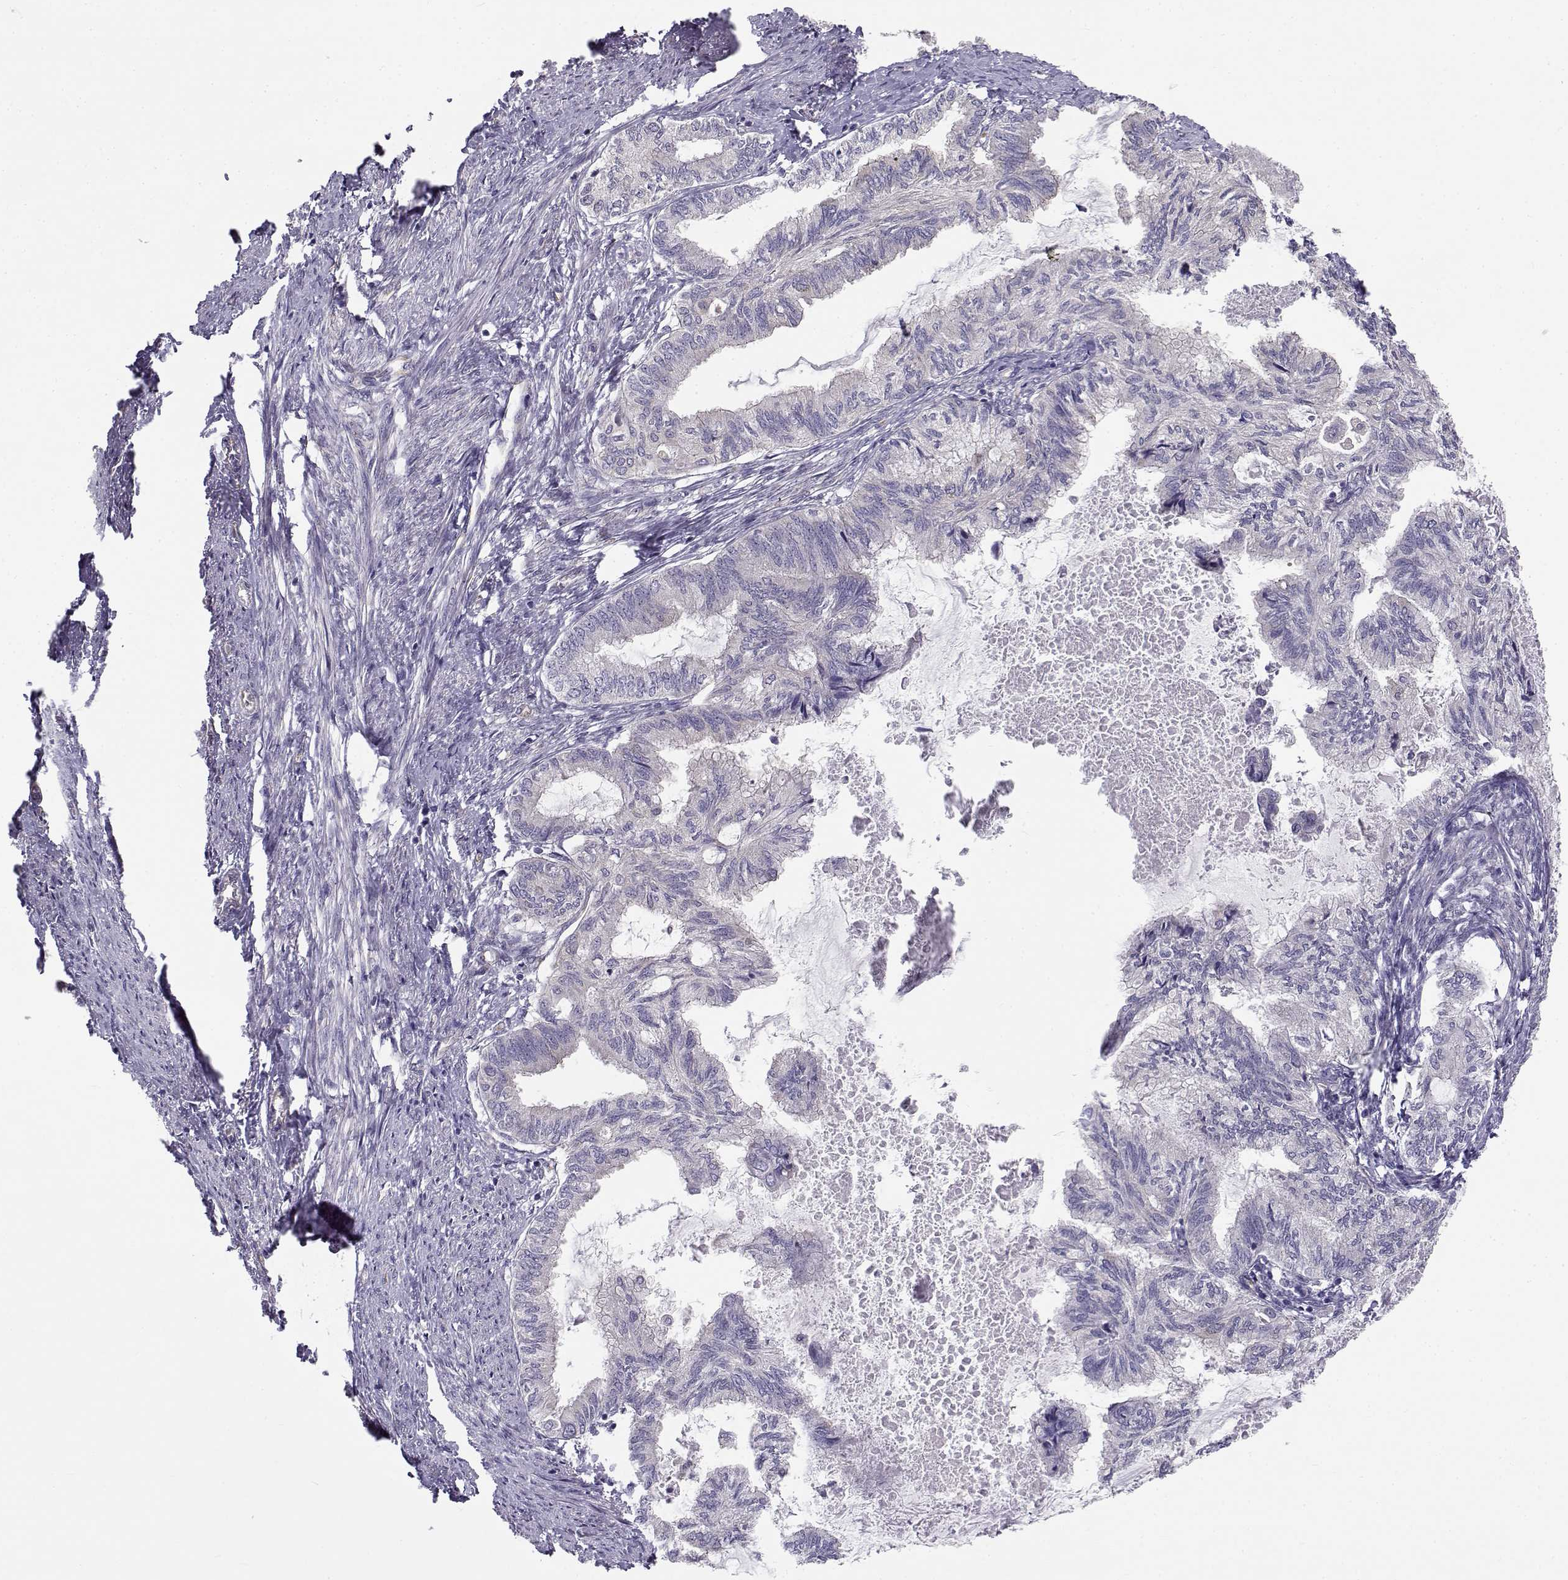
{"staining": {"intensity": "negative", "quantity": "none", "location": "none"}, "tissue": "endometrial cancer", "cell_type": "Tumor cells", "image_type": "cancer", "snomed": [{"axis": "morphology", "description": "Adenocarcinoma, NOS"}, {"axis": "topography", "description": "Endometrium"}], "caption": "Endometrial cancer was stained to show a protein in brown. There is no significant staining in tumor cells.", "gene": "BEND6", "patient": {"sex": "female", "age": 86}}